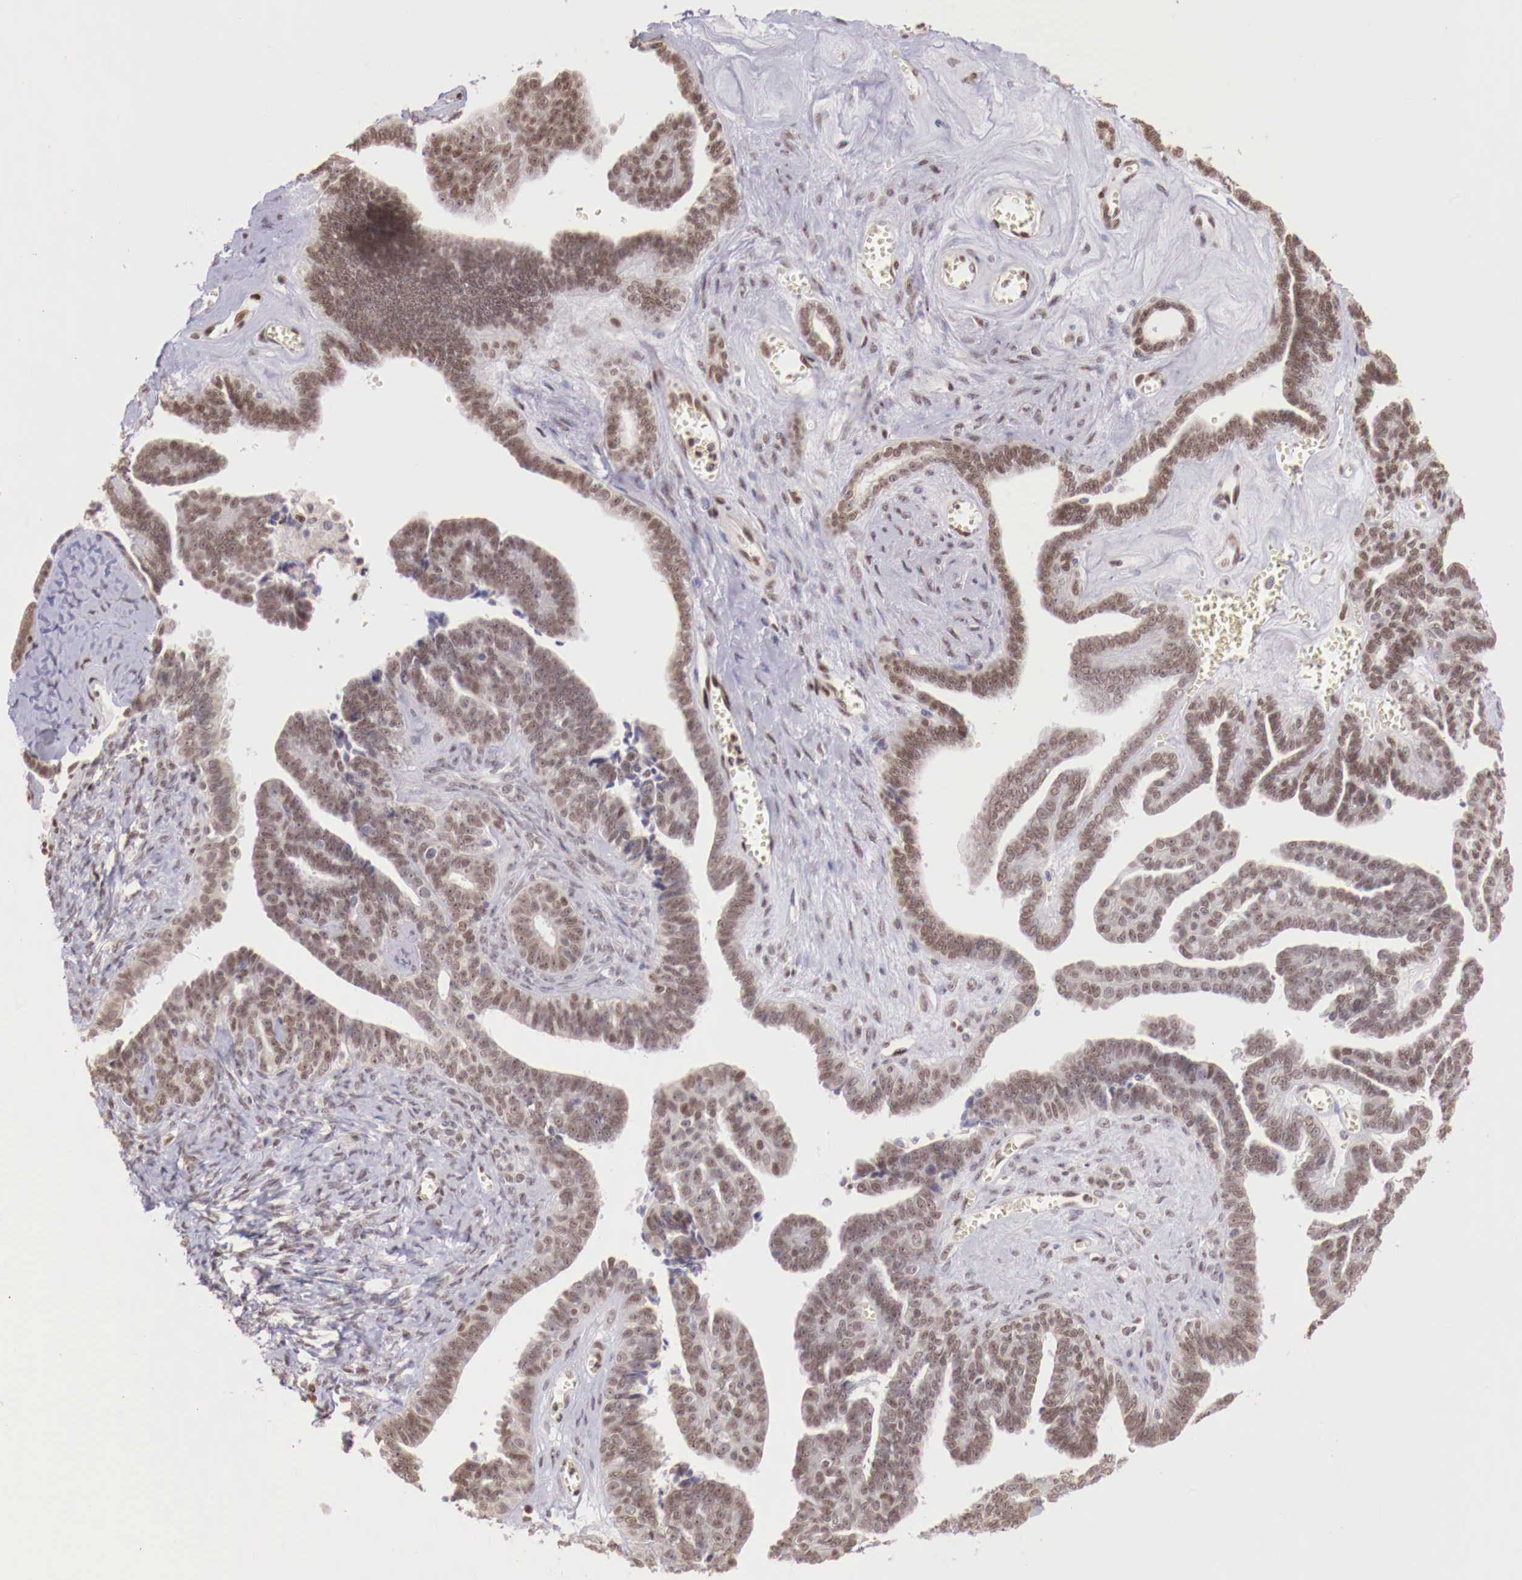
{"staining": {"intensity": "weak", "quantity": ">75%", "location": "cytoplasmic/membranous"}, "tissue": "ovarian cancer", "cell_type": "Tumor cells", "image_type": "cancer", "snomed": [{"axis": "morphology", "description": "Cystadenocarcinoma, serous, NOS"}, {"axis": "topography", "description": "Ovary"}], "caption": "Tumor cells display low levels of weak cytoplasmic/membranous positivity in about >75% of cells in serous cystadenocarcinoma (ovarian). (IHC, brightfield microscopy, high magnification).", "gene": "SP1", "patient": {"sex": "female", "age": 71}}